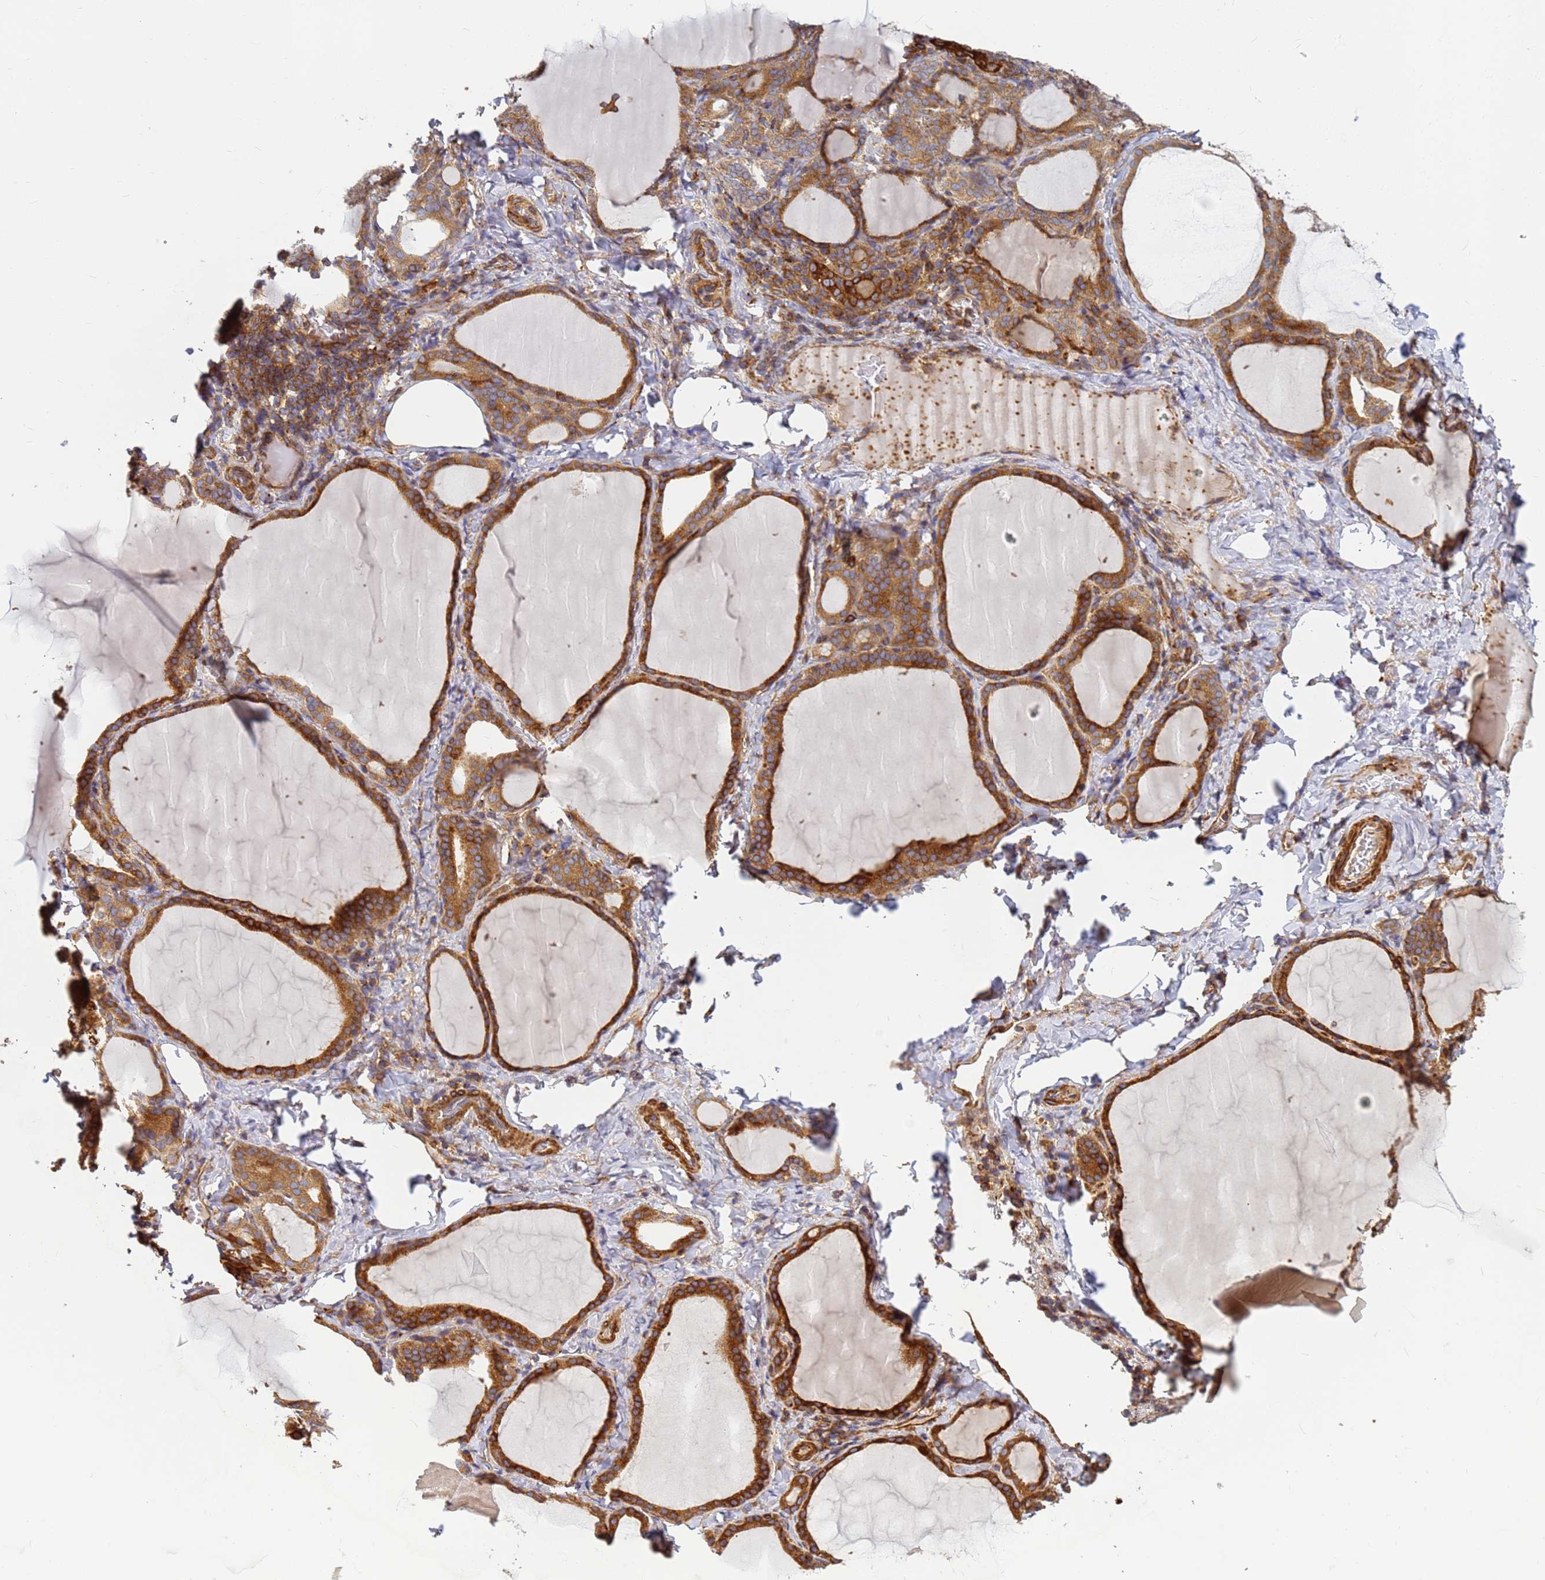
{"staining": {"intensity": "strong", "quantity": ">75%", "location": "cytoplasmic/membranous"}, "tissue": "thyroid gland", "cell_type": "Glandular cells", "image_type": "normal", "snomed": [{"axis": "morphology", "description": "Normal tissue, NOS"}, {"axis": "topography", "description": "Thyroid gland"}], "caption": "The photomicrograph demonstrates staining of unremarkable thyroid gland, revealing strong cytoplasmic/membranous protein expression (brown color) within glandular cells. (Brightfield microscopy of DAB IHC at high magnification).", "gene": "C2CD5", "patient": {"sex": "female", "age": 39}}